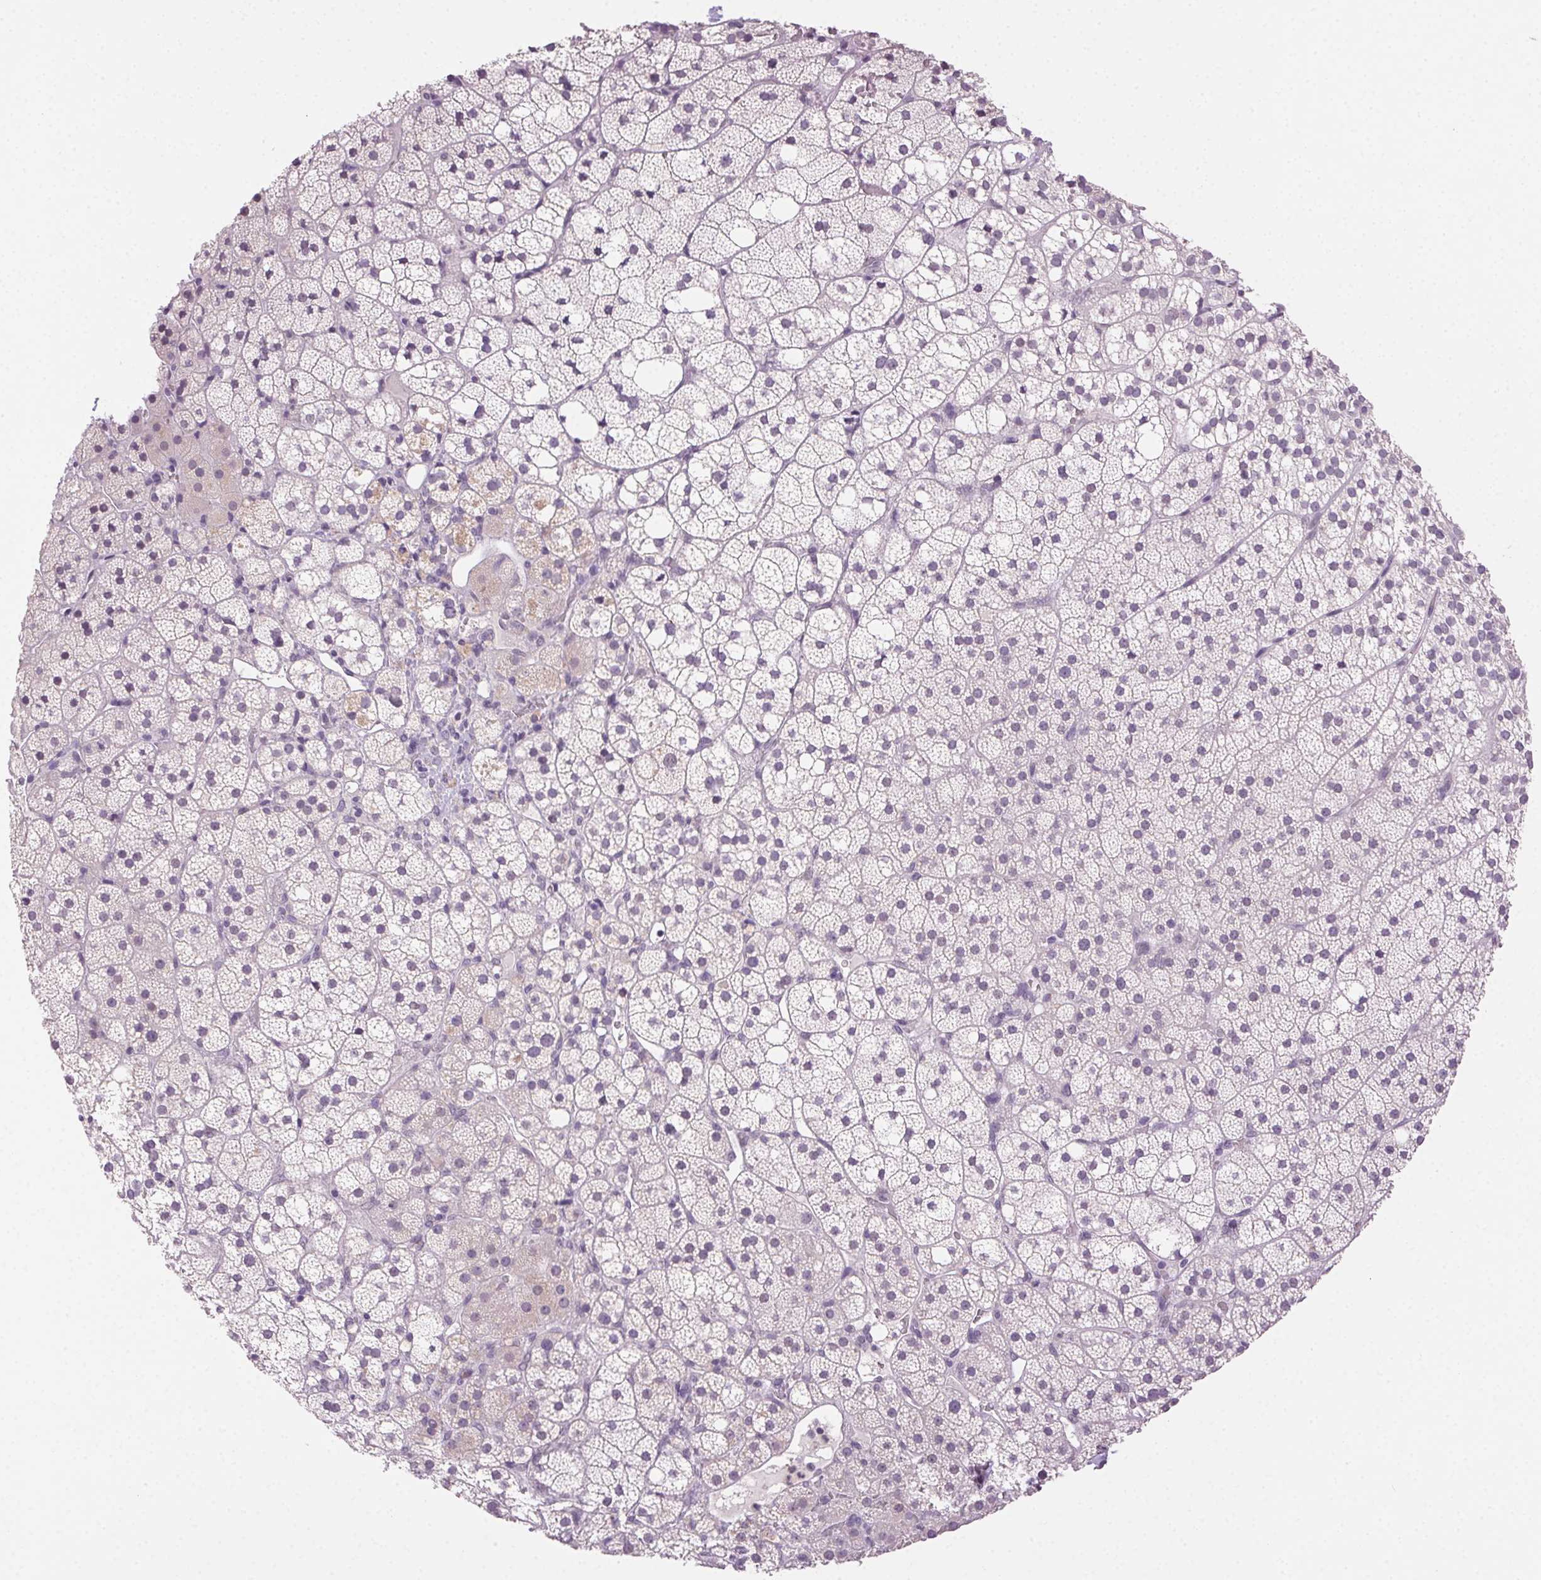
{"staining": {"intensity": "weak", "quantity": "<25%", "location": "cytoplasmic/membranous"}, "tissue": "adrenal gland", "cell_type": "Glandular cells", "image_type": "normal", "snomed": [{"axis": "morphology", "description": "Normal tissue, NOS"}, {"axis": "topography", "description": "Adrenal gland"}], "caption": "The histopathology image demonstrates no significant staining in glandular cells of adrenal gland.", "gene": "CLDN10", "patient": {"sex": "male", "age": 53}}